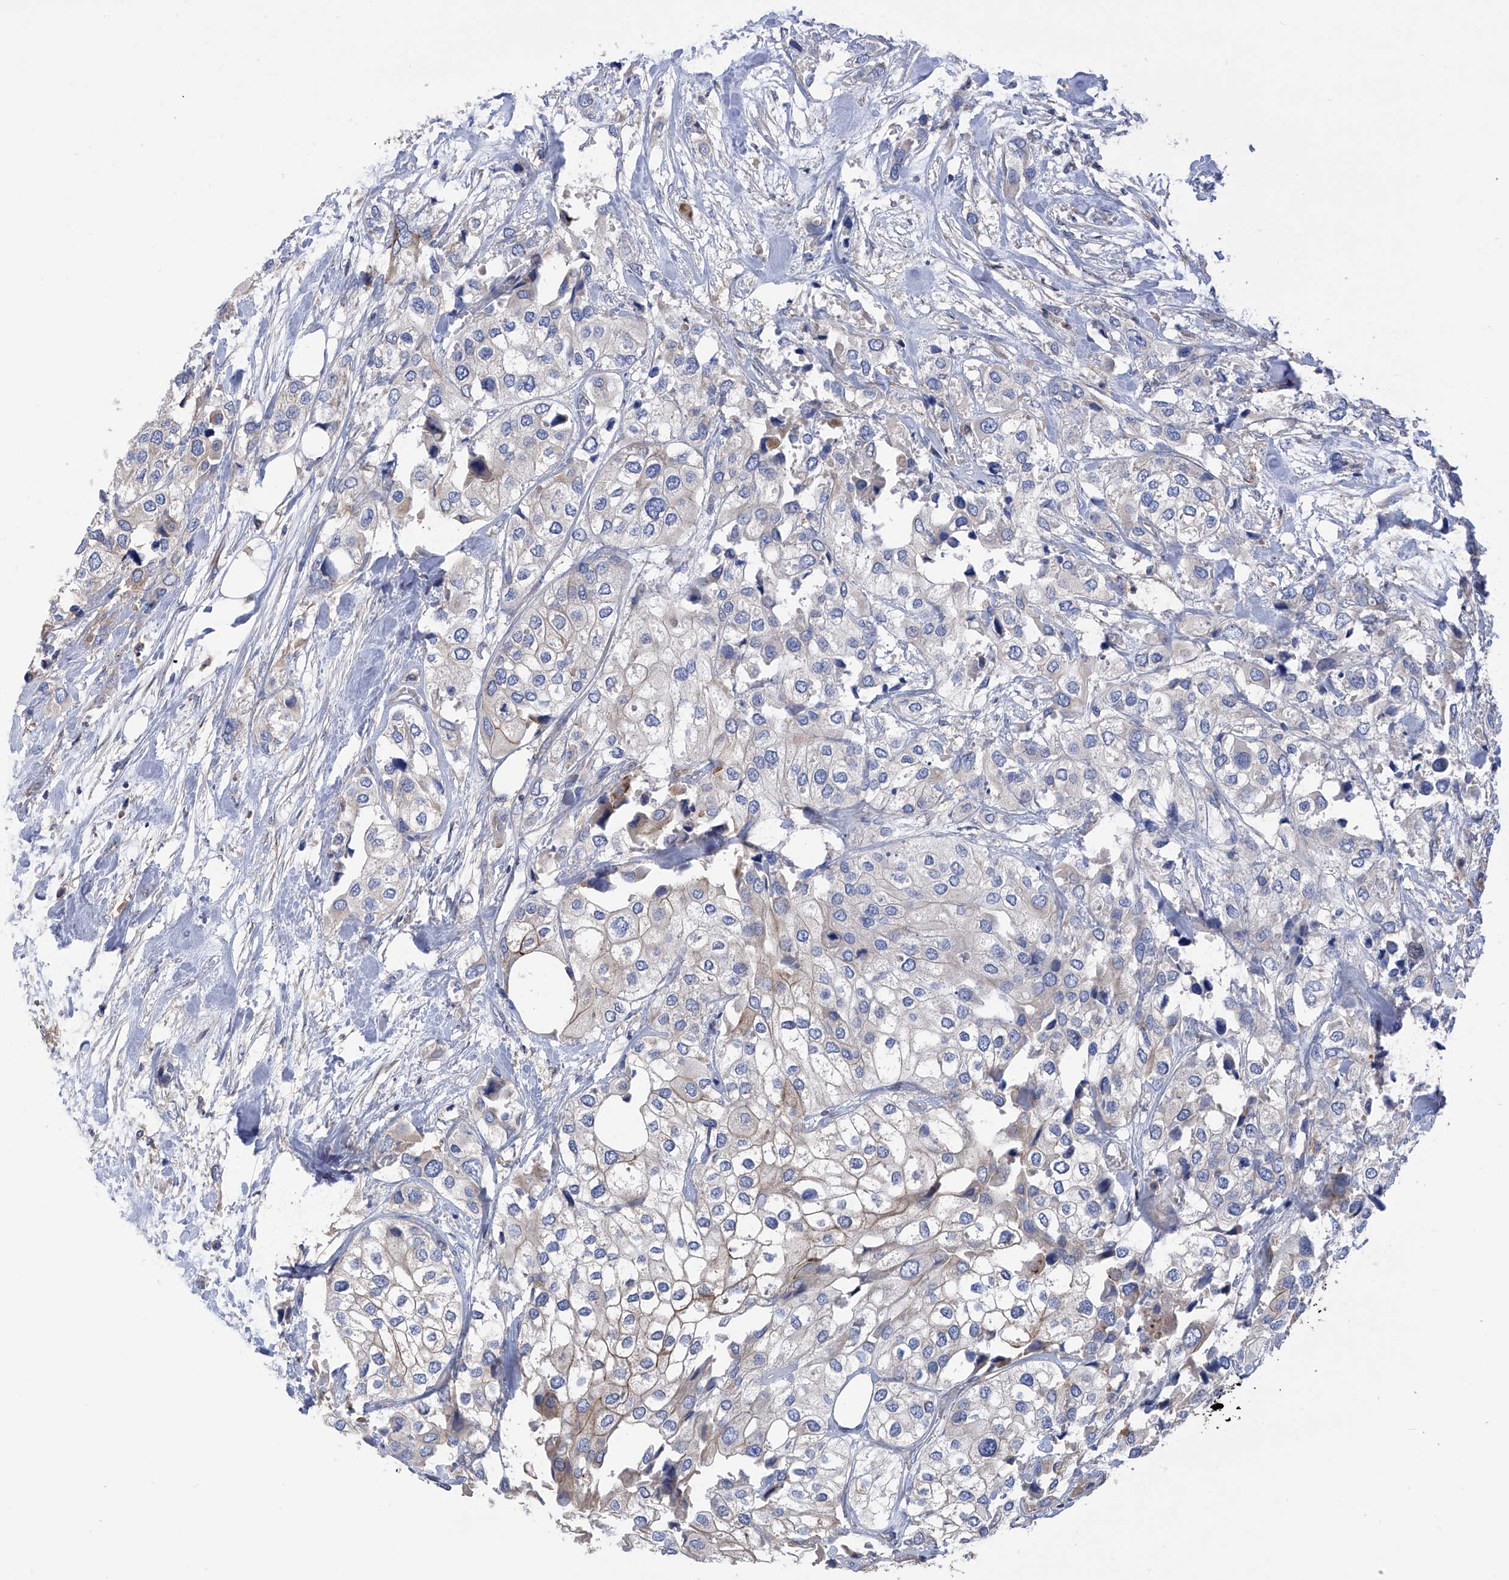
{"staining": {"intensity": "weak", "quantity": "<25%", "location": "cytoplasmic/membranous"}, "tissue": "urothelial cancer", "cell_type": "Tumor cells", "image_type": "cancer", "snomed": [{"axis": "morphology", "description": "Urothelial carcinoma, High grade"}, {"axis": "topography", "description": "Urinary bladder"}], "caption": "This is an IHC image of urothelial cancer. There is no expression in tumor cells.", "gene": "P2RX7", "patient": {"sex": "male", "age": 64}}